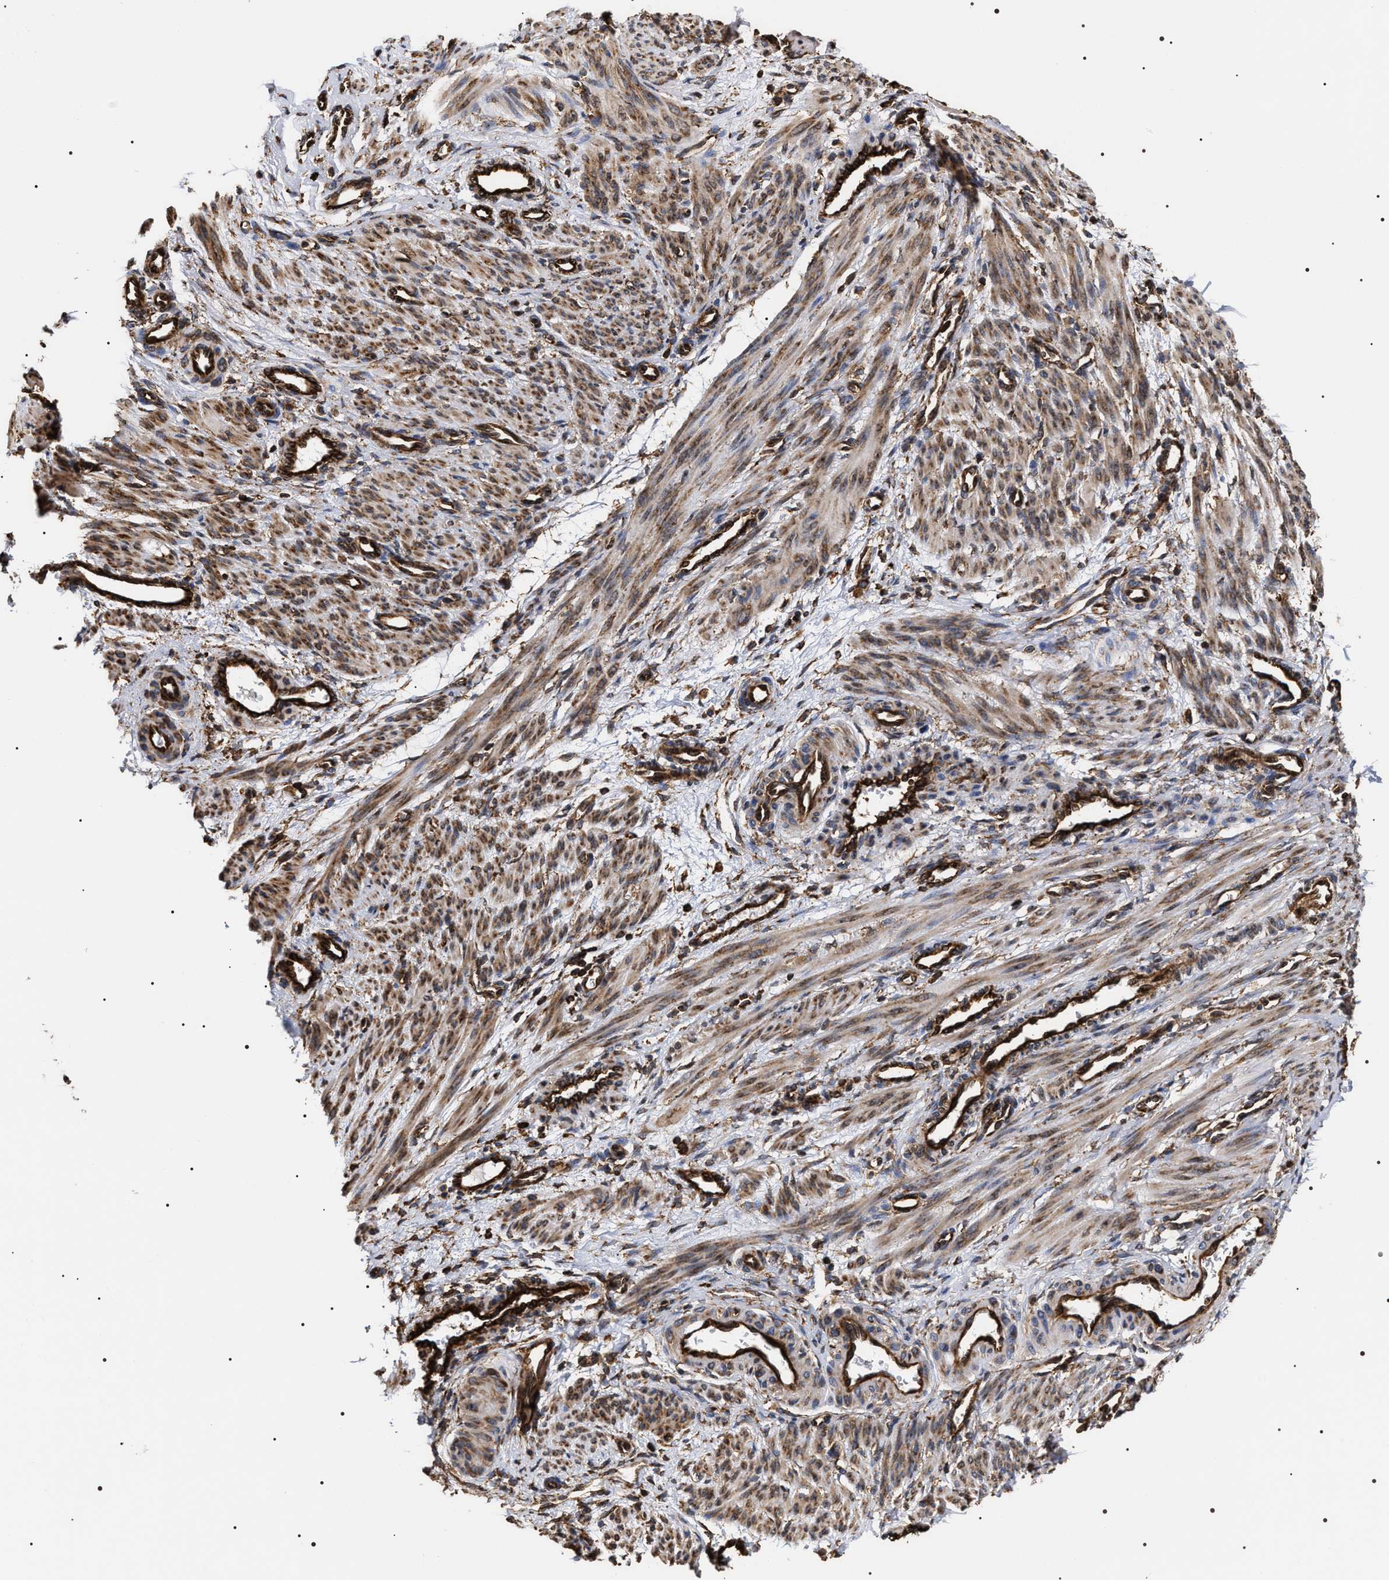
{"staining": {"intensity": "moderate", "quantity": ">75%", "location": "cytoplasmic/membranous"}, "tissue": "smooth muscle", "cell_type": "Smooth muscle cells", "image_type": "normal", "snomed": [{"axis": "morphology", "description": "Normal tissue, NOS"}, {"axis": "topography", "description": "Endometrium"}], "caption": "The immunohistochemical stain shows moderate cytoplasmic/membranous positivity in smooth muscle cells of benign smooth muscle.", "gene": "SERBP1", "patient": {"sex": "female", "age": 33}}